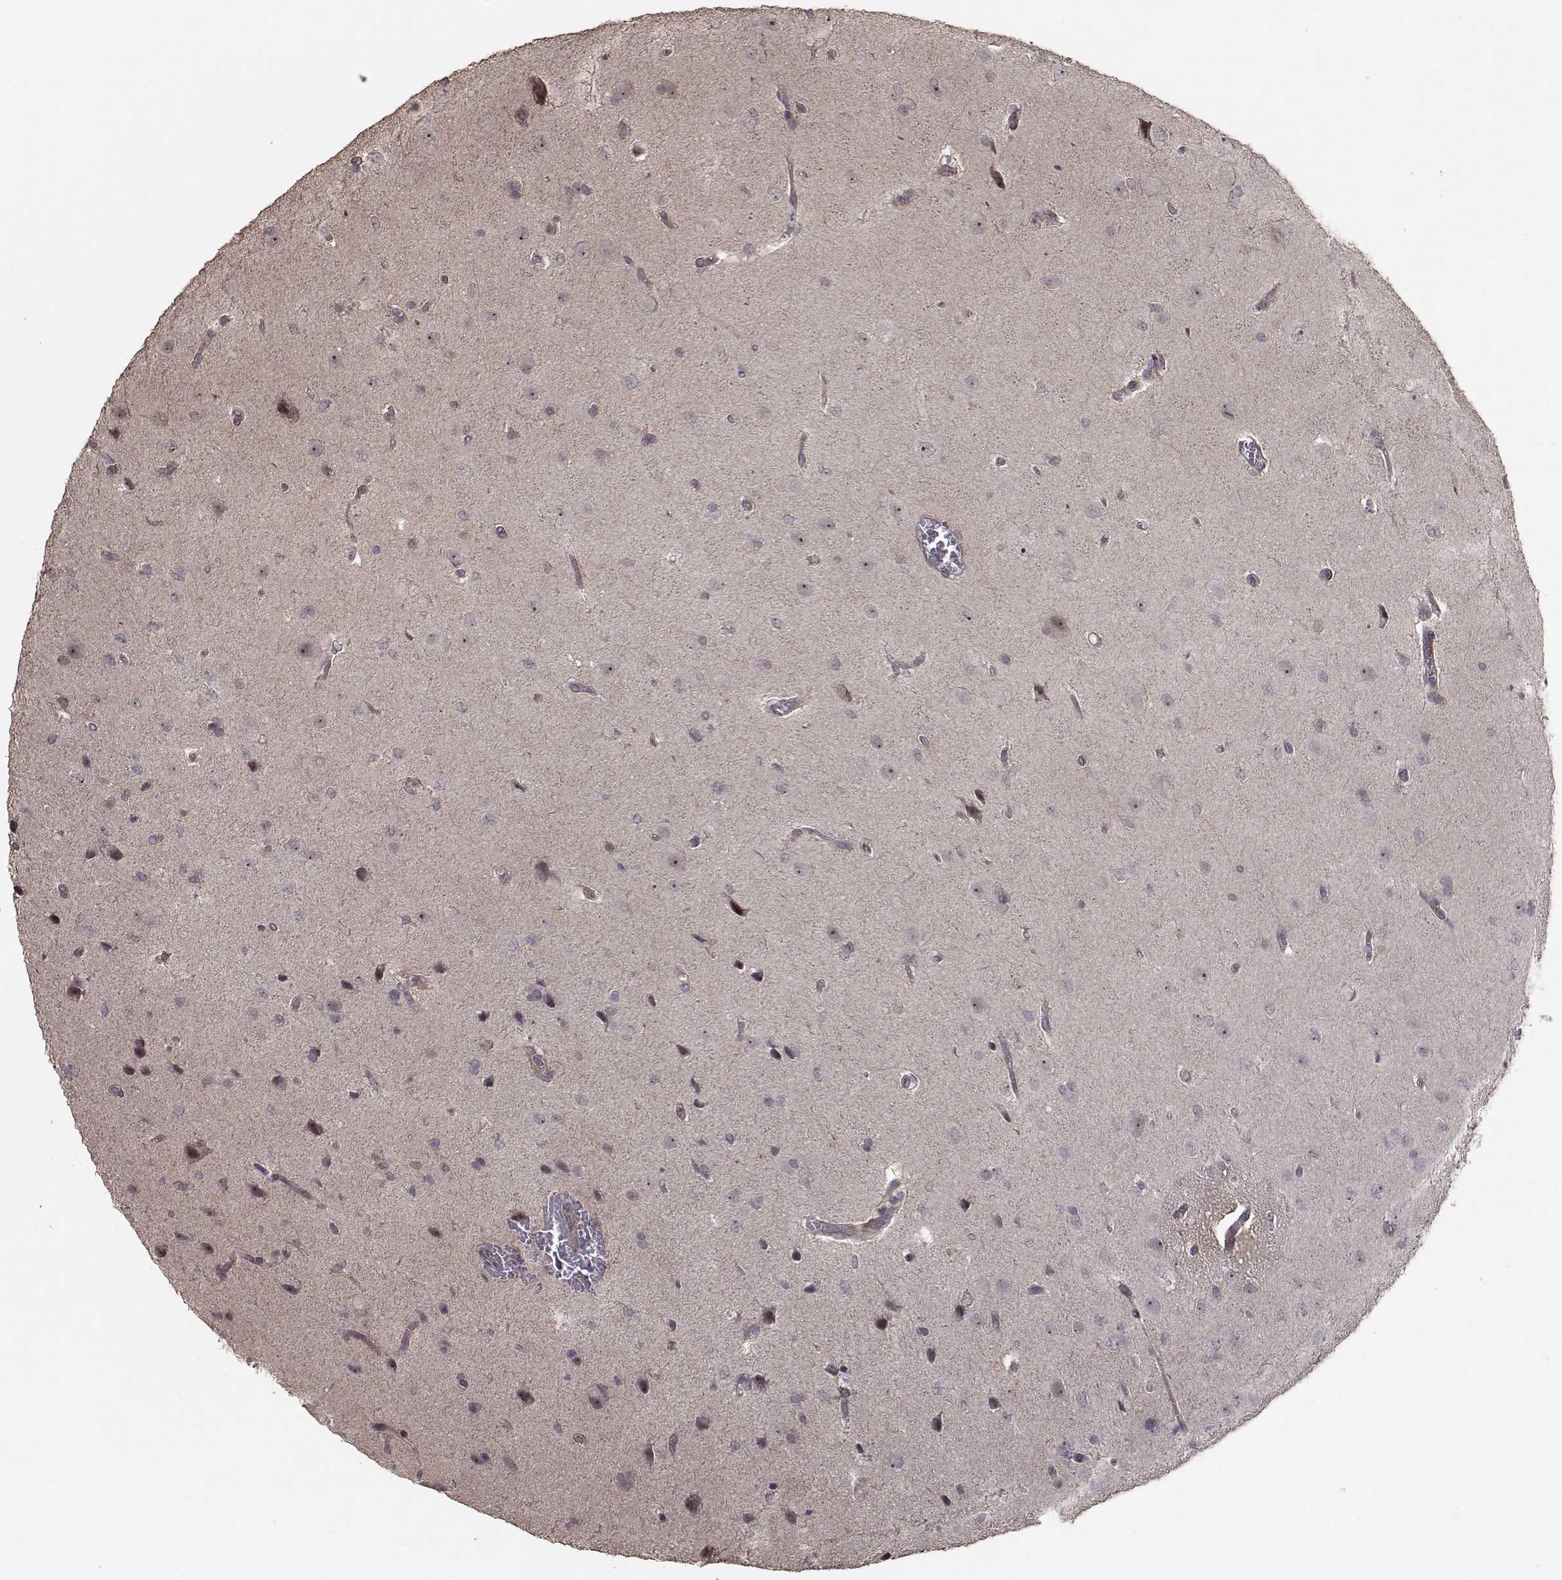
{"staining": {"intensity": "negative", "quantity": "none", "location": "none"}, "tissue": "glioma", "cell_type": "Tumor cells", "image_type": "cancer", "snomed": [{"axis": "morphology", "description": "Glioma, malignant, Low grade"}, {"axis": "topography", "description": "Brain"}], "caption": "There is no significant positivity in tumor cells of malignant glioma (low-grade).", "gene": "TRIP10", "patient": {"sex": "male", "age": 58}}